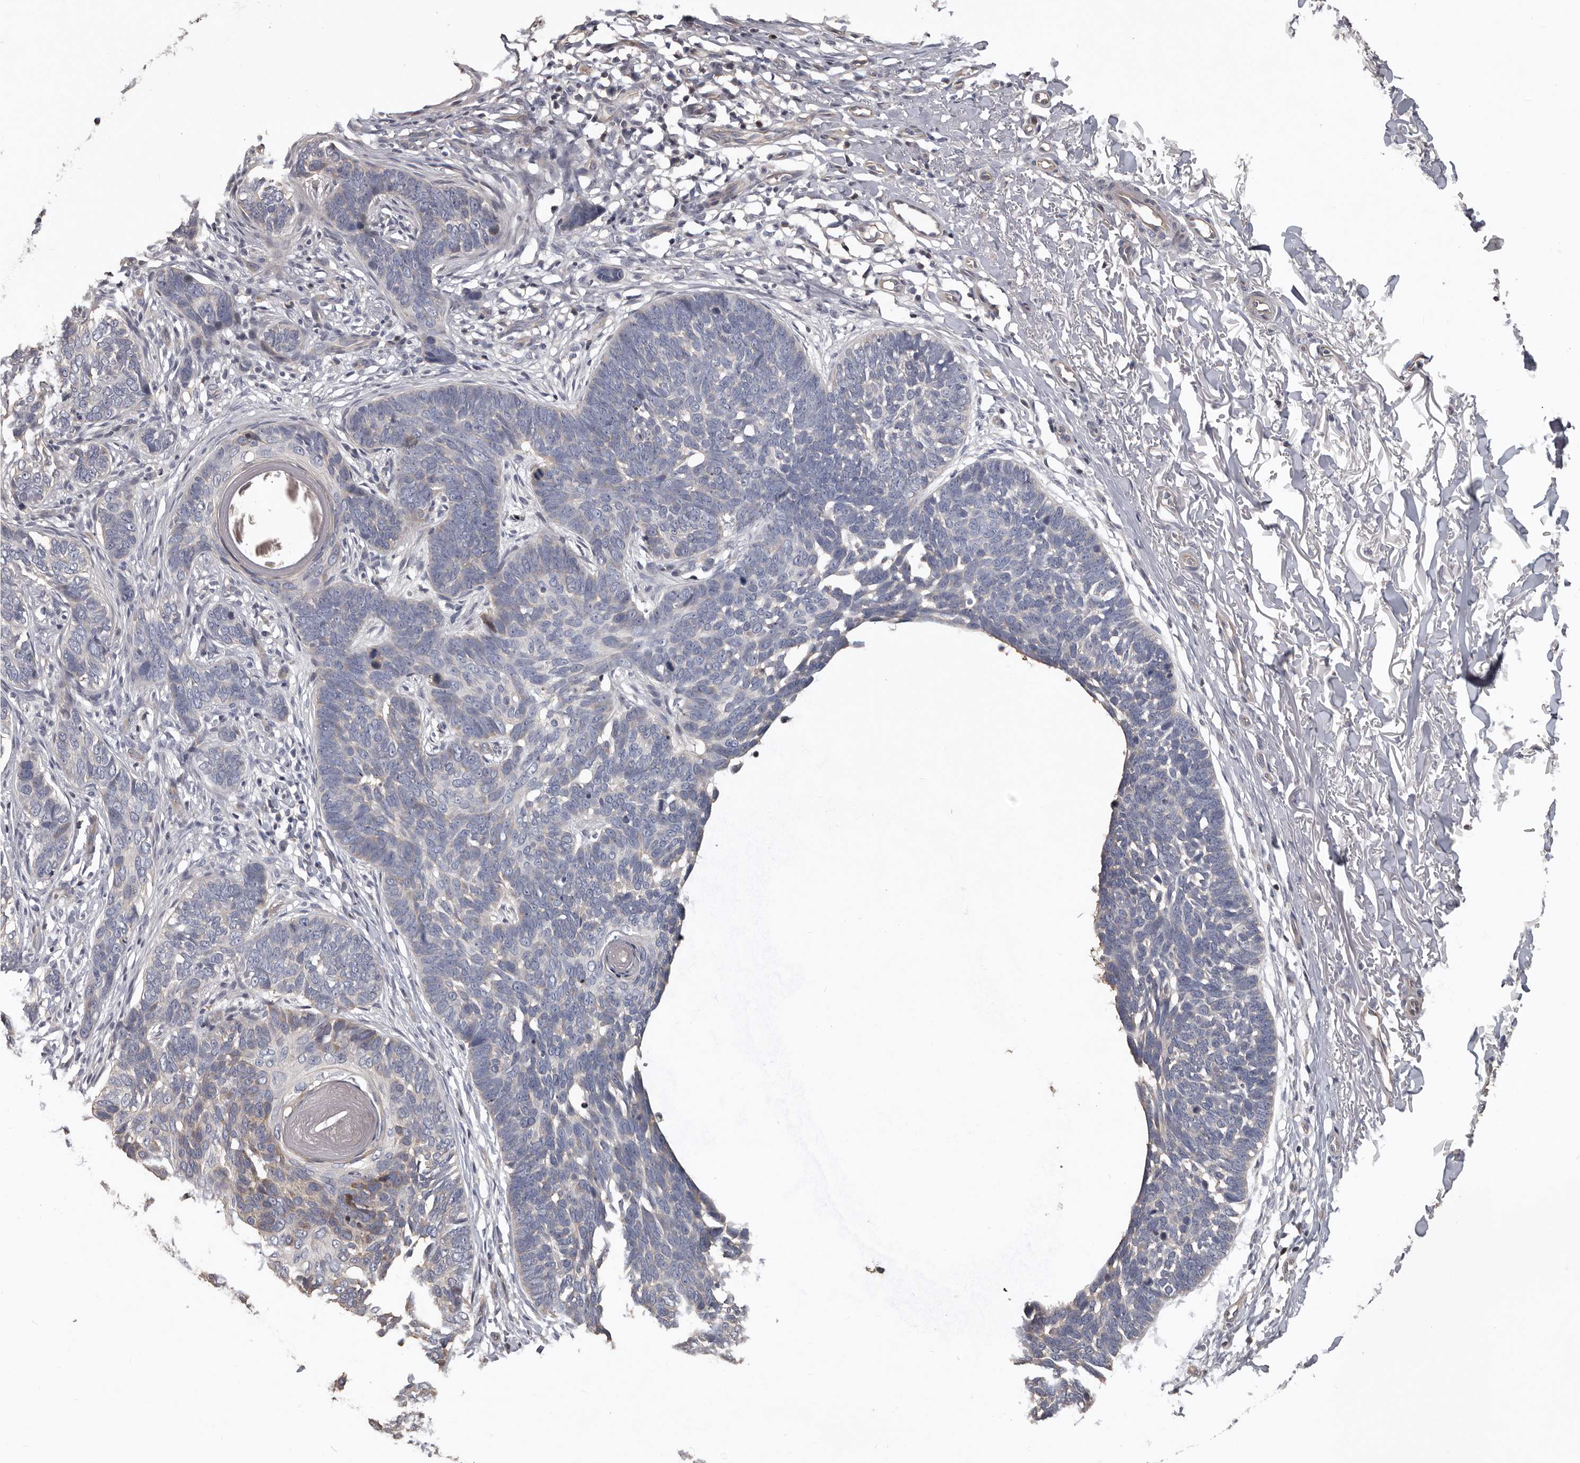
{"staining": {"intensity": "negative", "quantity": "none", "location": "none"}, "tissue": "skin cancer", "cell_type": "Tumor cells", "image_type": "cancer", "snomed": [{"axis": "morphology", "description": "Normal tissue, NOS"}, {"axis": "morphology", "description": "Basal cell carcinoma"}, {"axis": "topography", "description": "Skin"}], "caption": "Immunohistochemistry micrograph of basal cell carcinoma (skin) stained for a protein (brown), which displays no expression in tumor cells. Brightfield microscopy of IHC stained with DAB (brown) and hematoxylin (blue), captured at high magnification.", "gene": "RNF217", "patient": {"sex": "male", "age": 77}}